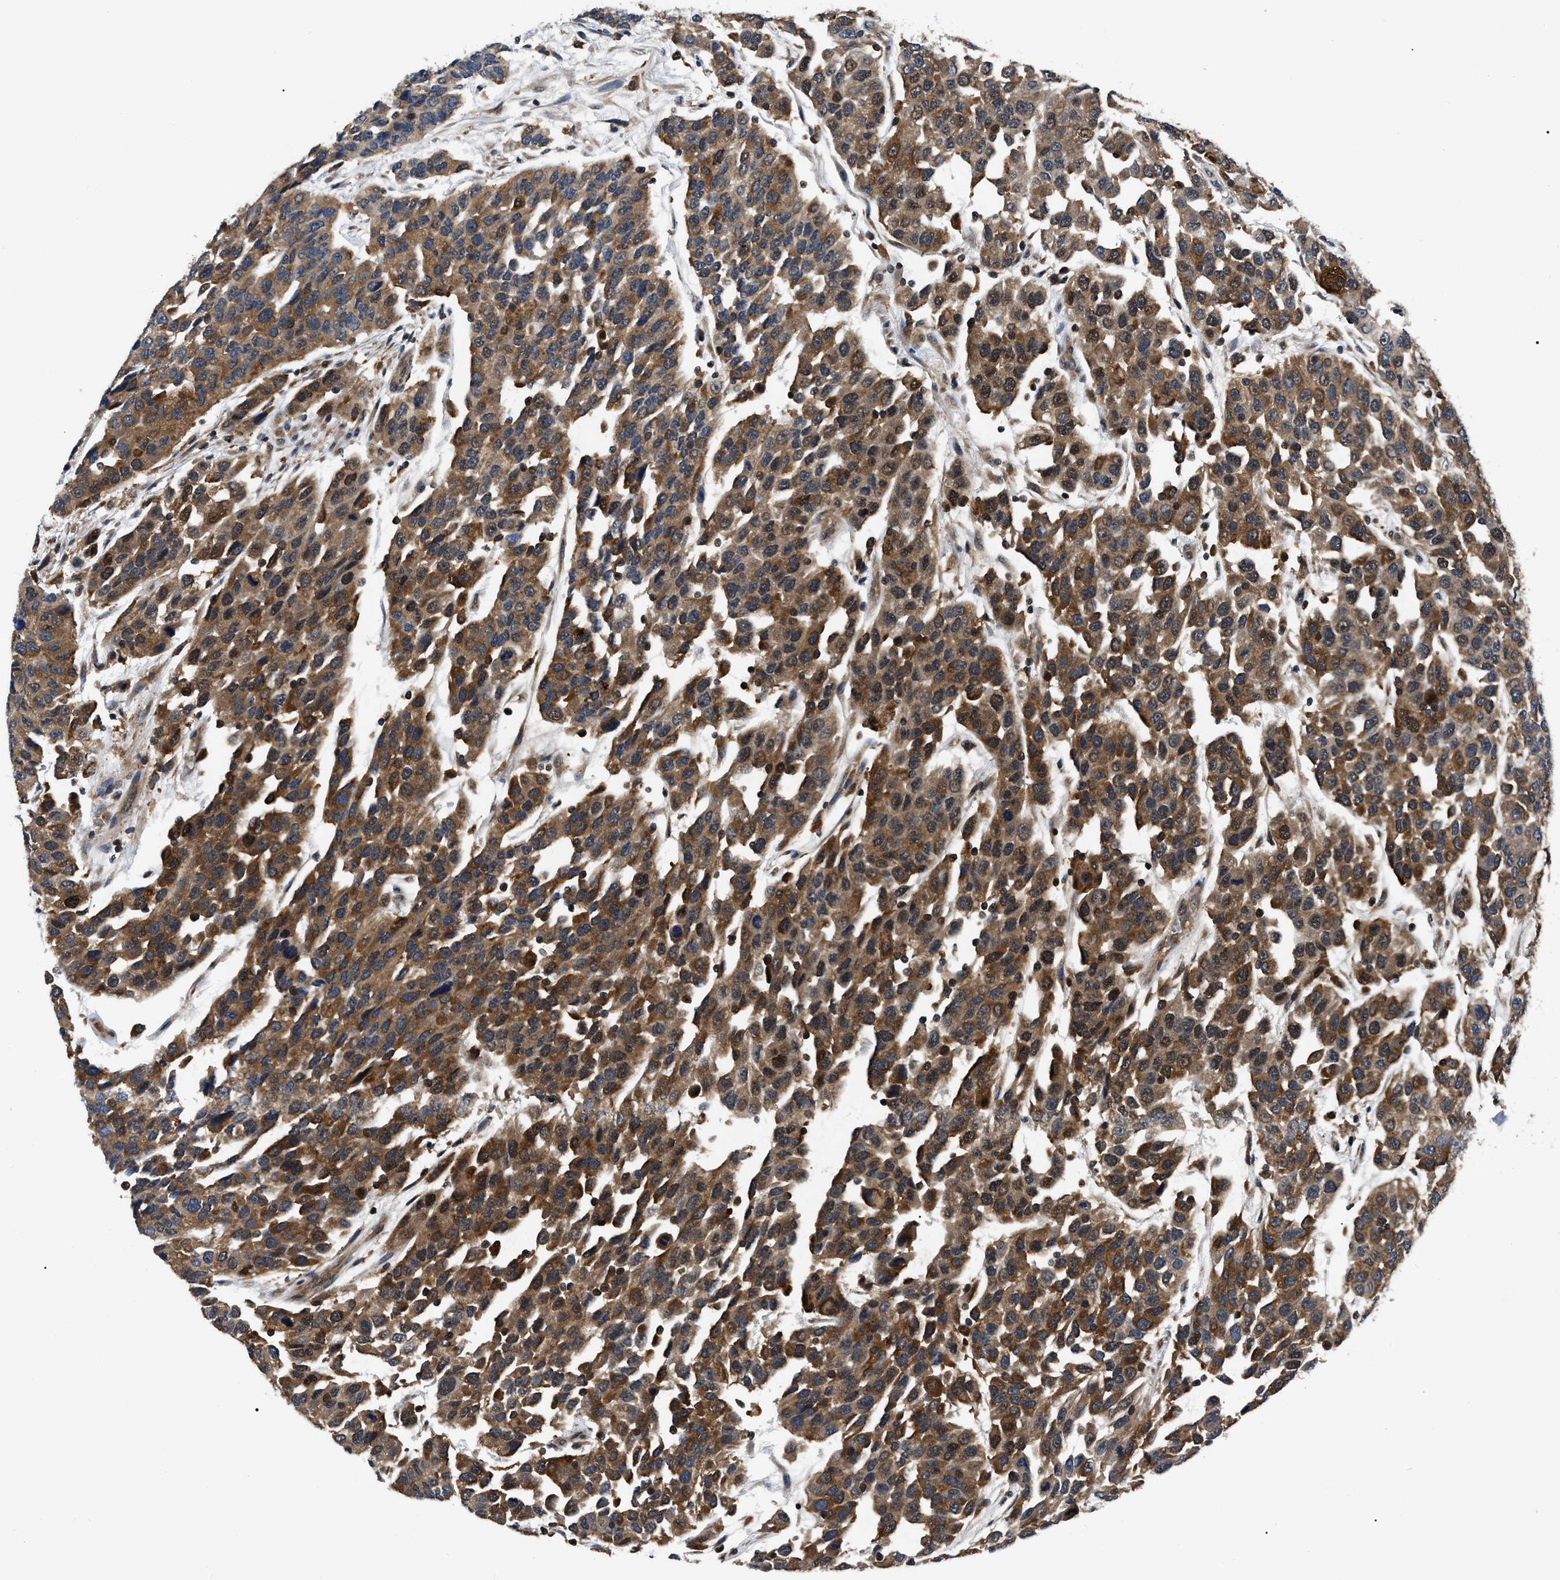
{"staining": {"intensity": "strong", "quantity": ">75%", "location": "cytoplasmic/membranous"}, "tissue": "urothelial cancer", "cell_type": "Tumor cells", "image_type": "cancer", "snomed": [{"axis": "morphology", "description": "Urothelial carcinoma, High grade"}, {"axis": "topography", "description": "Urinary bladder"}], "caption": "A high amount of strong cytoplasmic/membranous positivity is present in about >75% of tumor cells in high-grade urothelial carcinoma tissue.", "gene": "GET4", "patient": {"sex": "female", "age": 80}}